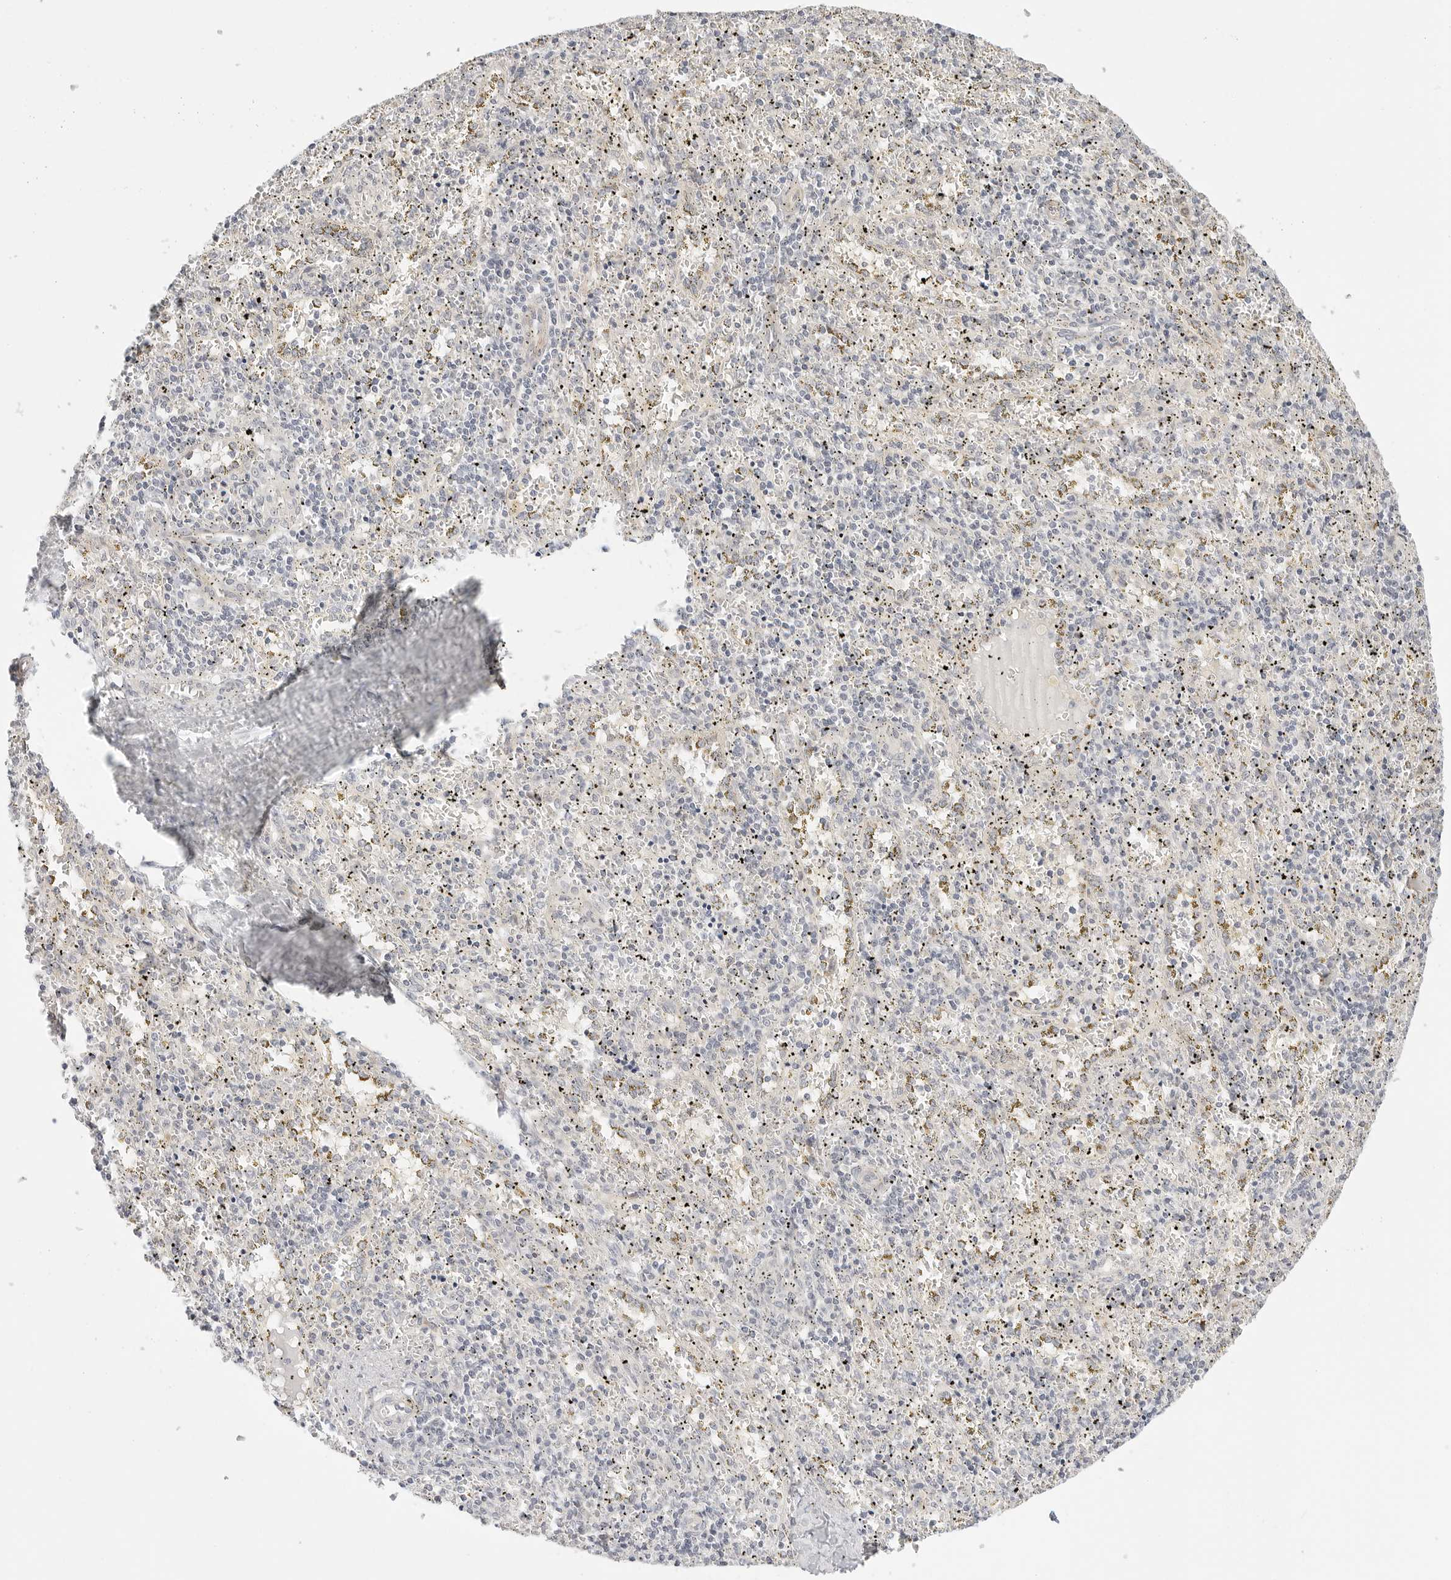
{"staining": {"intensity": "negative", "quantity": "none", "location": "none"}, "tissue": "spleen", "cell_type": "Cells in red pulp", "image_type": "normal", "snomed": [{"axis": "morphology", "description": "Normal tissue, NOS"}, {"axis": "topography", "description": "Spleen"}], "caption": "DAB immunohistochemical staining of unremarkable spleen shows no significant staining in cells in red pulp. (DAB immunohistochemistry (IHC) with hematoxylin counter stain).", "gene": "TCP1", "patient": {"sex": "male", "age": 11}}